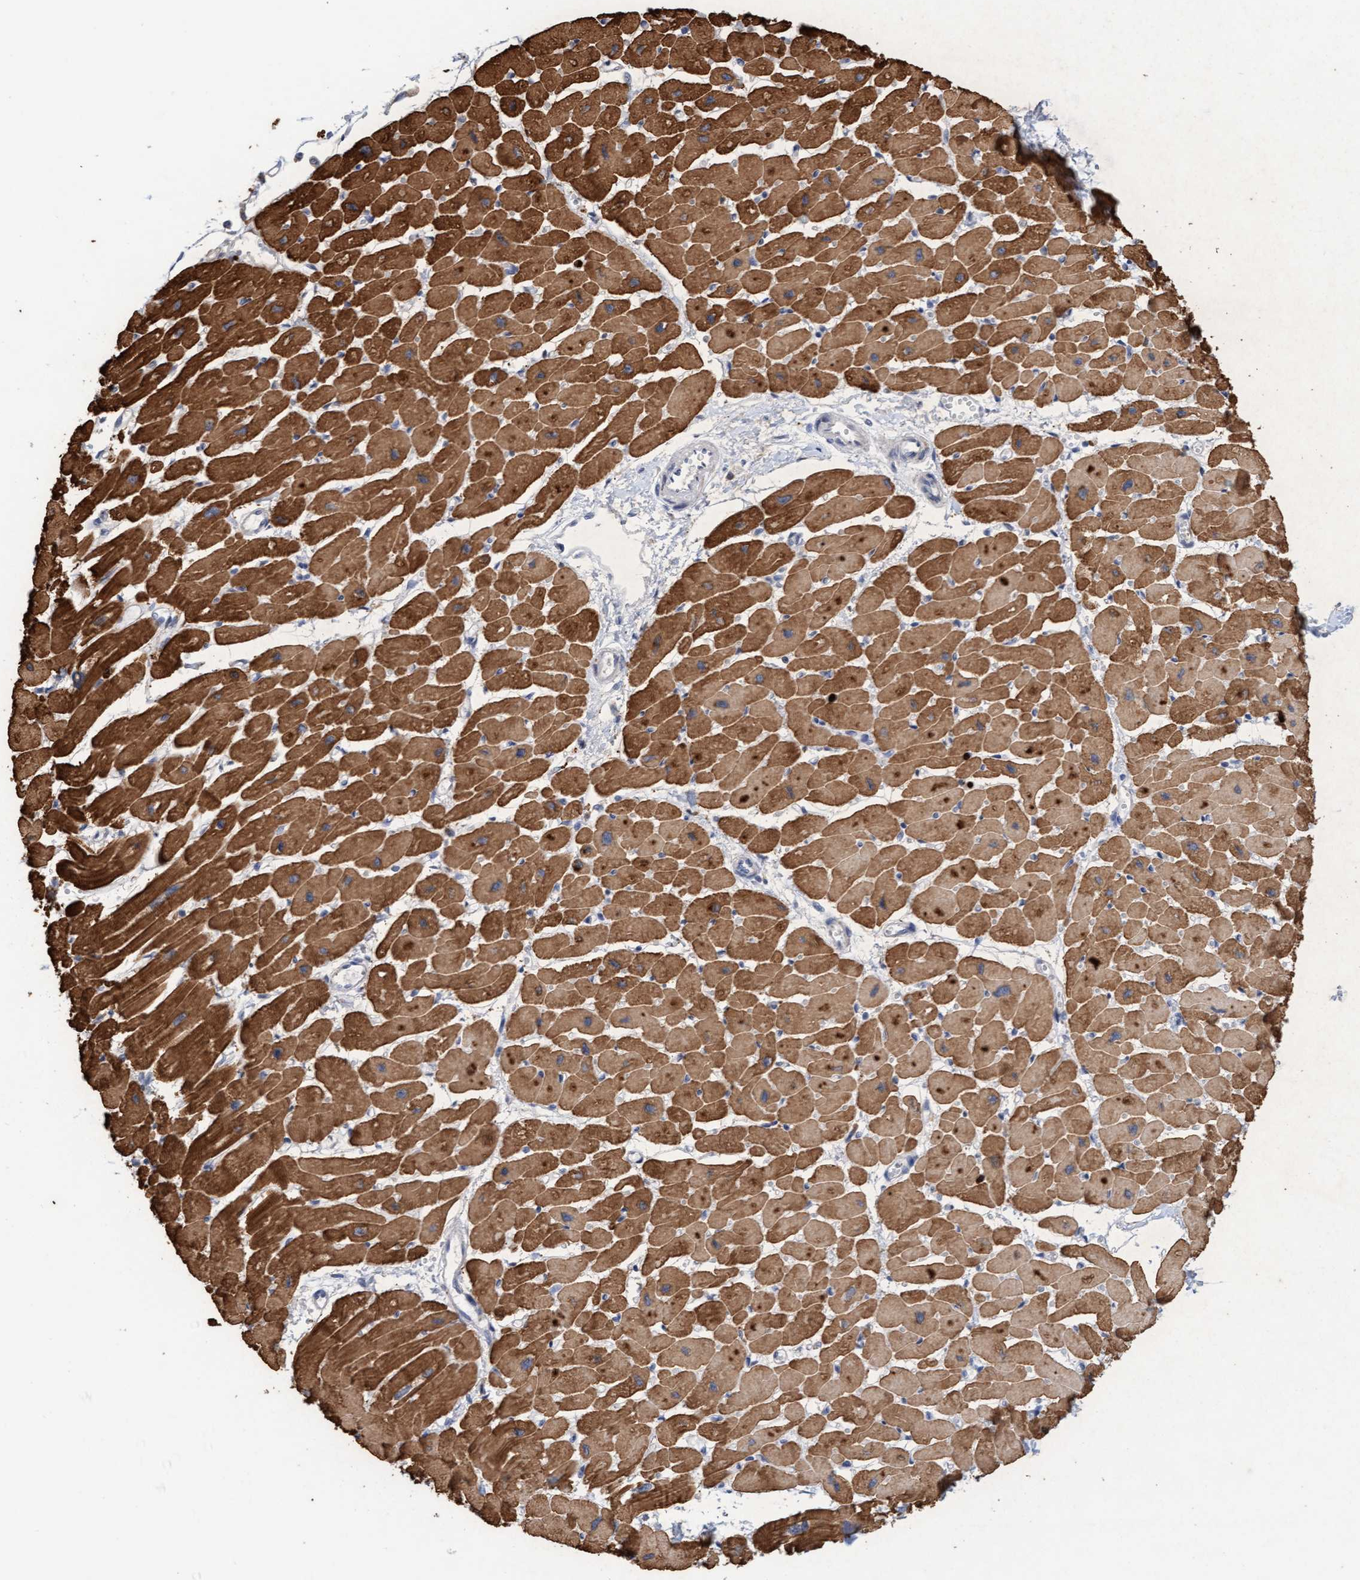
{"staining": {"intensity": "moderate", "quantity": ">75%", "location": "cytoplasmic/membranous"}, "tissue": "heart muscle", "cell_type": "Cardiomyocytes", "image_type": "normal", "snomed": [{"axis": "morphology", "description": "Normal tissue, NOS"}, {"axis": "topography", "description": "Heart"}], "caption": "DAB (3,3'-diaminobenzidine) immunohistochemical staining of normal human heart muscle reveals moderate cytoplasmic/membranous protein positivity in about >75% of cardiomyocytes. (IHC, brightfield microscopy, high magnification).", "gene": "MMP8", "patient": {"sex": "female", "age": 54}}